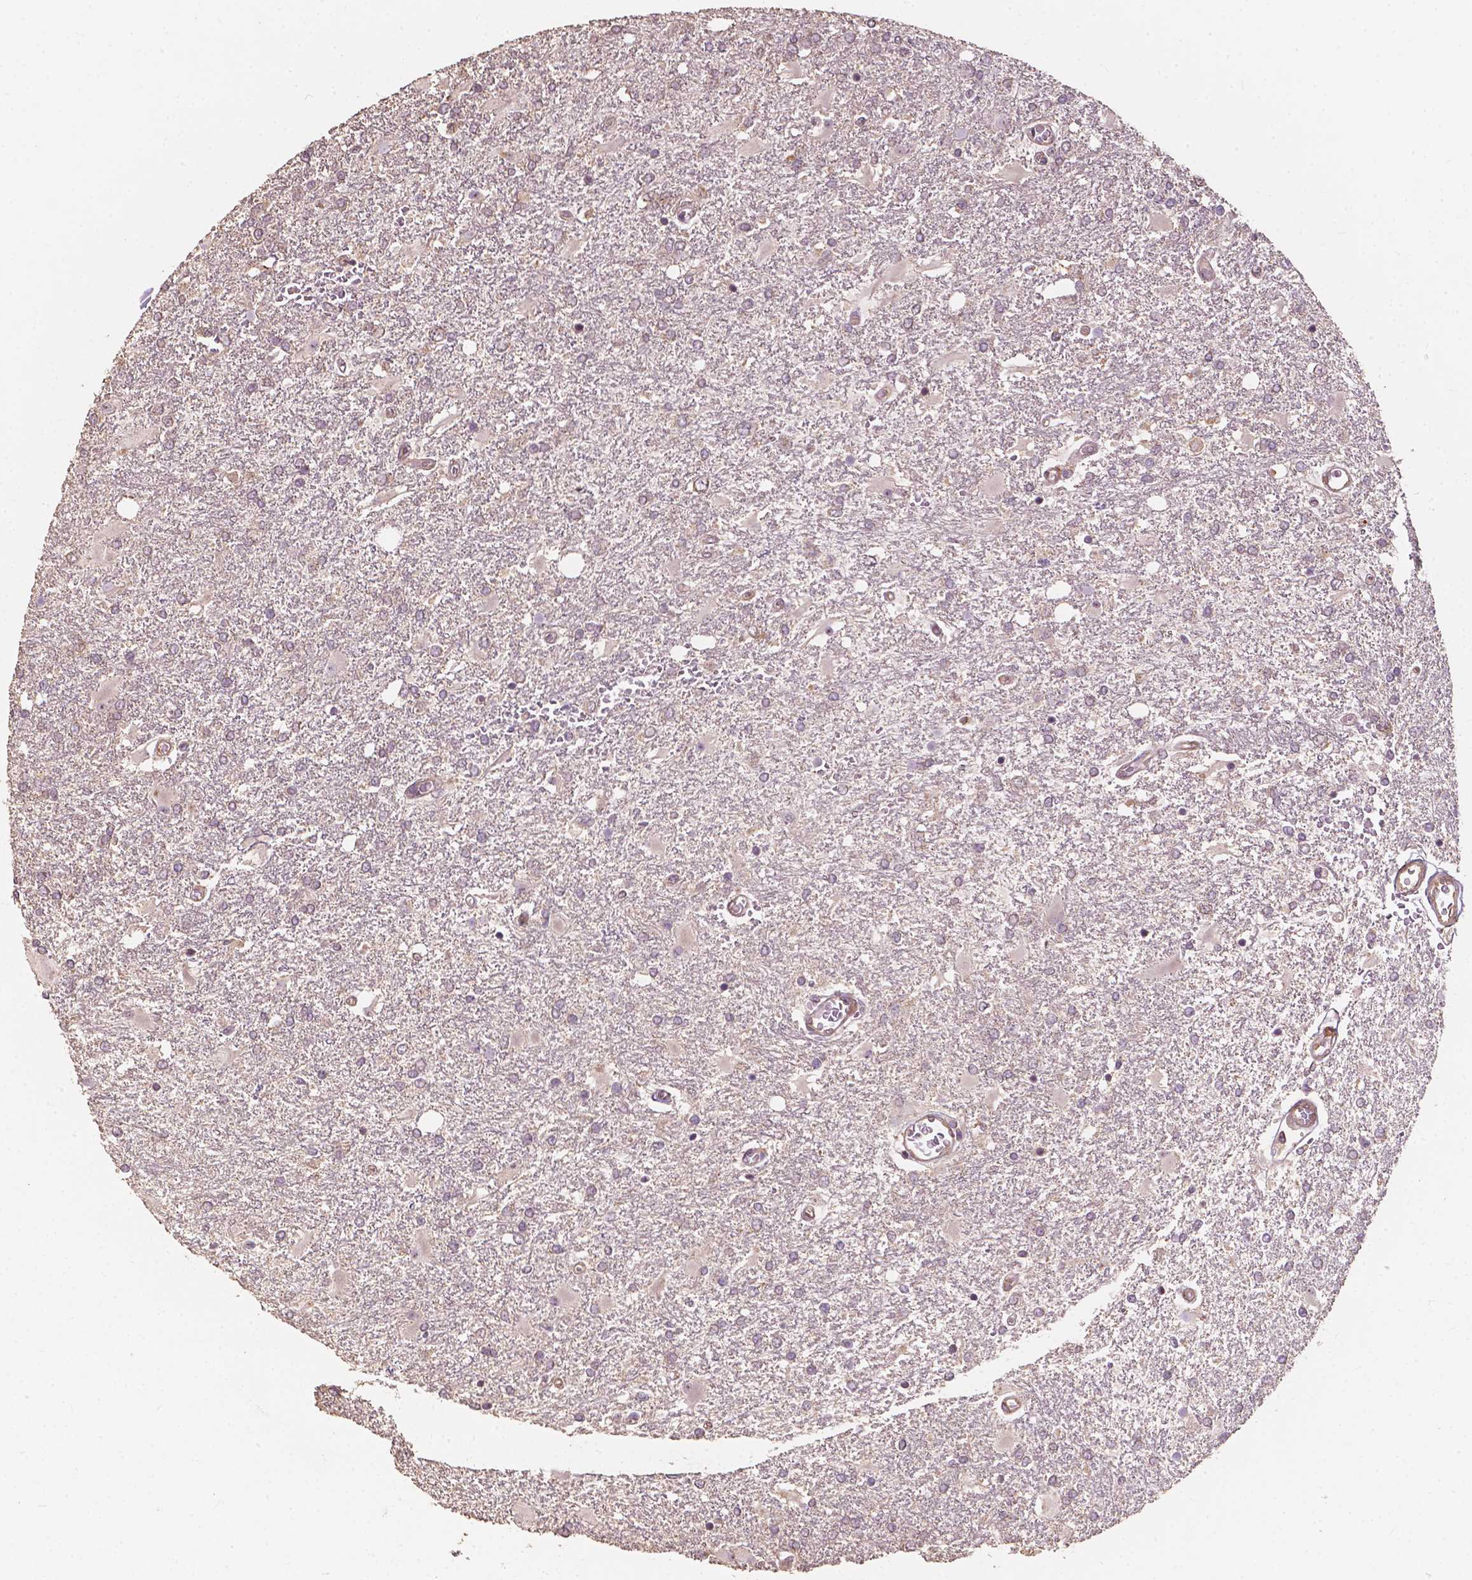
{"staining": {"intensity": "negative", "quantity": "none", "location": "none"}, "tissue": "glioma", "cell_type": "Tumor cells", "image_type": "cancer", "snomed": [{"axis": "morphology", "description": "Glioma, malignant, High grade"}, {"axis": "topography", "description": "Cerebral cortex"}], "caption": "Immunohistochemical staining of glioma demonstrates no significant staining in tumor cells.", "gene": "G3BP1", "patient": {"sex": "male", "age": 79}}